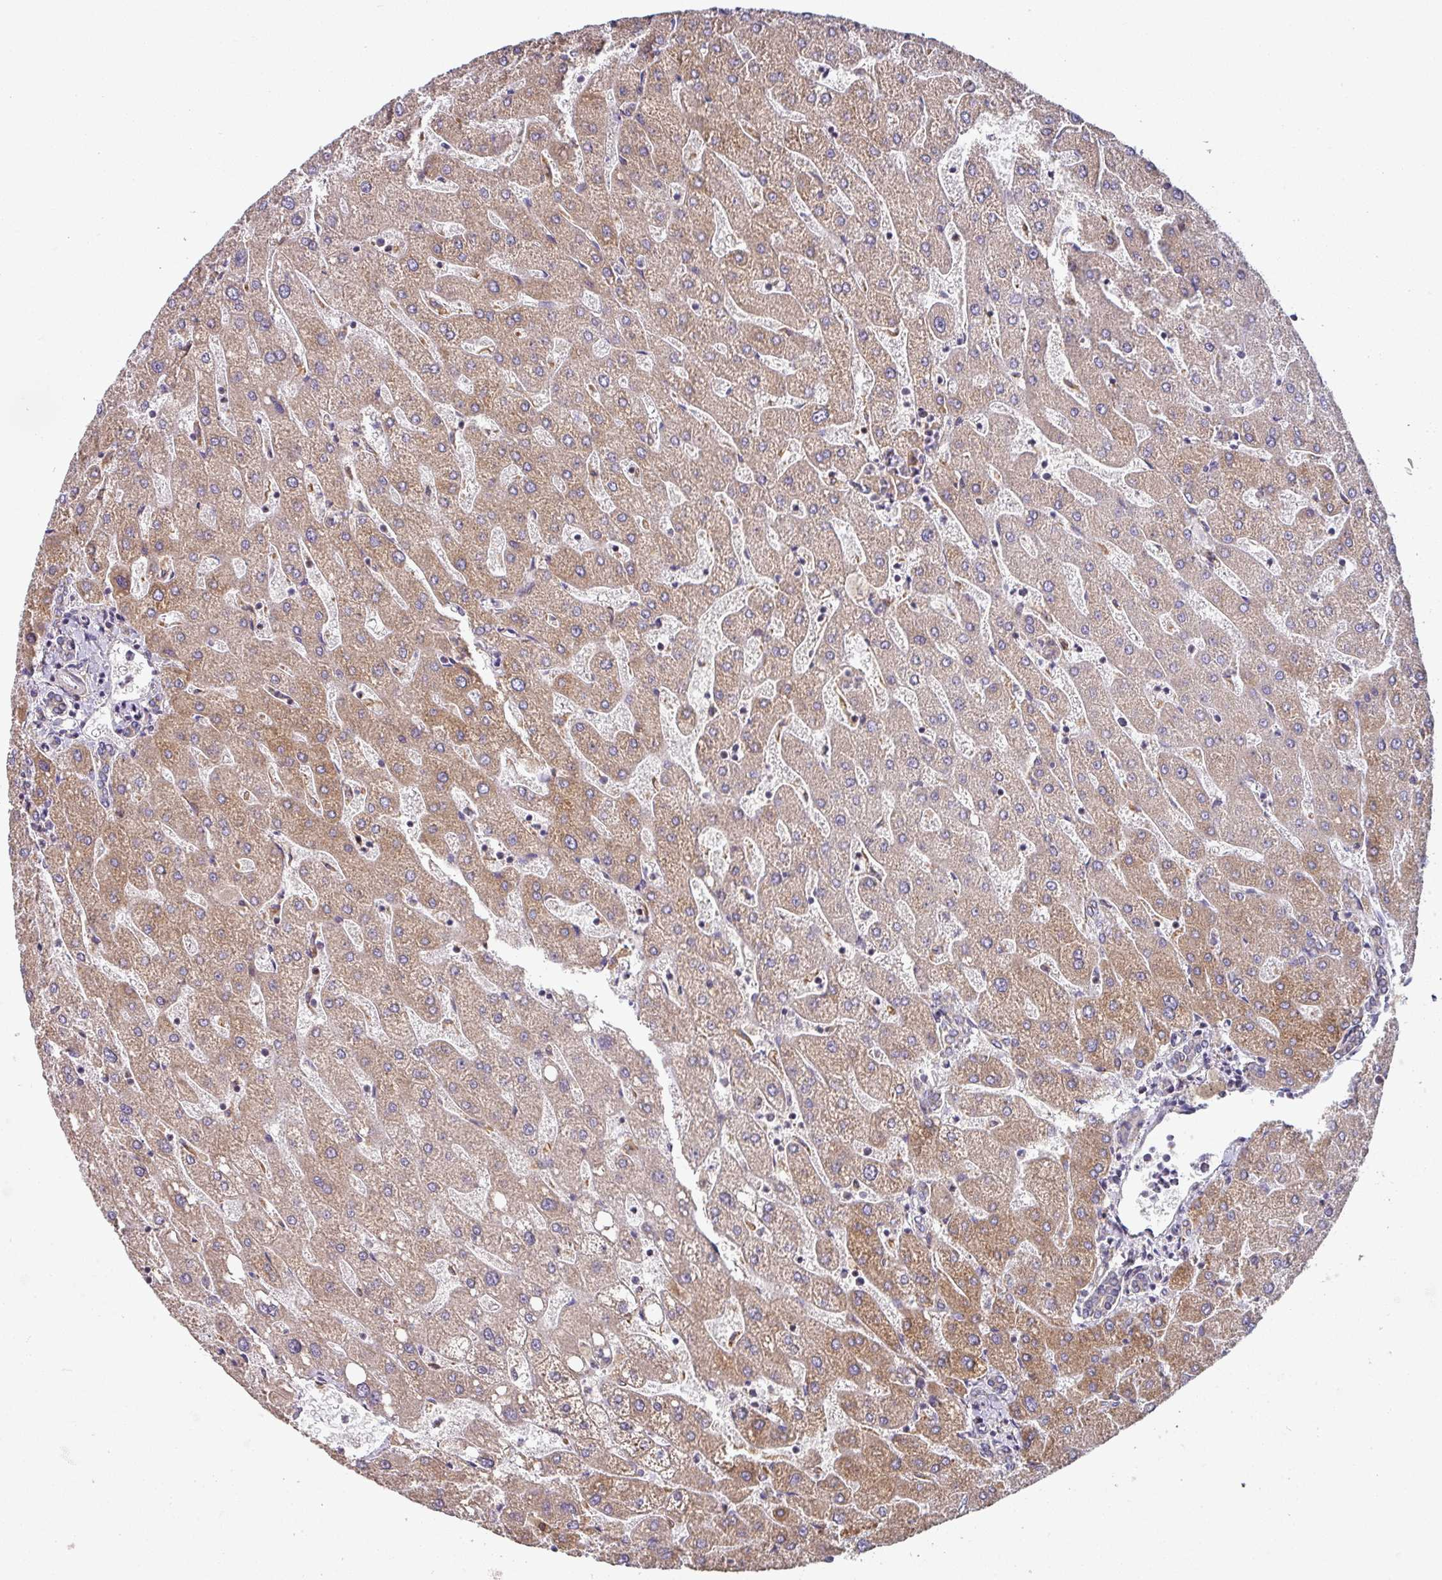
{"staining": {"intensity": "negative", "quantity": "none", "location": "none"}, "tissue": "liver", "cell_type": "Cholangiocytes", "image_type": "normal", "snomed": [{"axis": "morphology", "description": "Normal tissue, NOS"}, {"axis": "topography", "description": "Liver"}], "caption": "This is an immunohistochemistry image of normal human liver. There is no staining in cholangiocytes.", "gene": "ZNF268", "patient": {"sex": "male", "age": 67}}